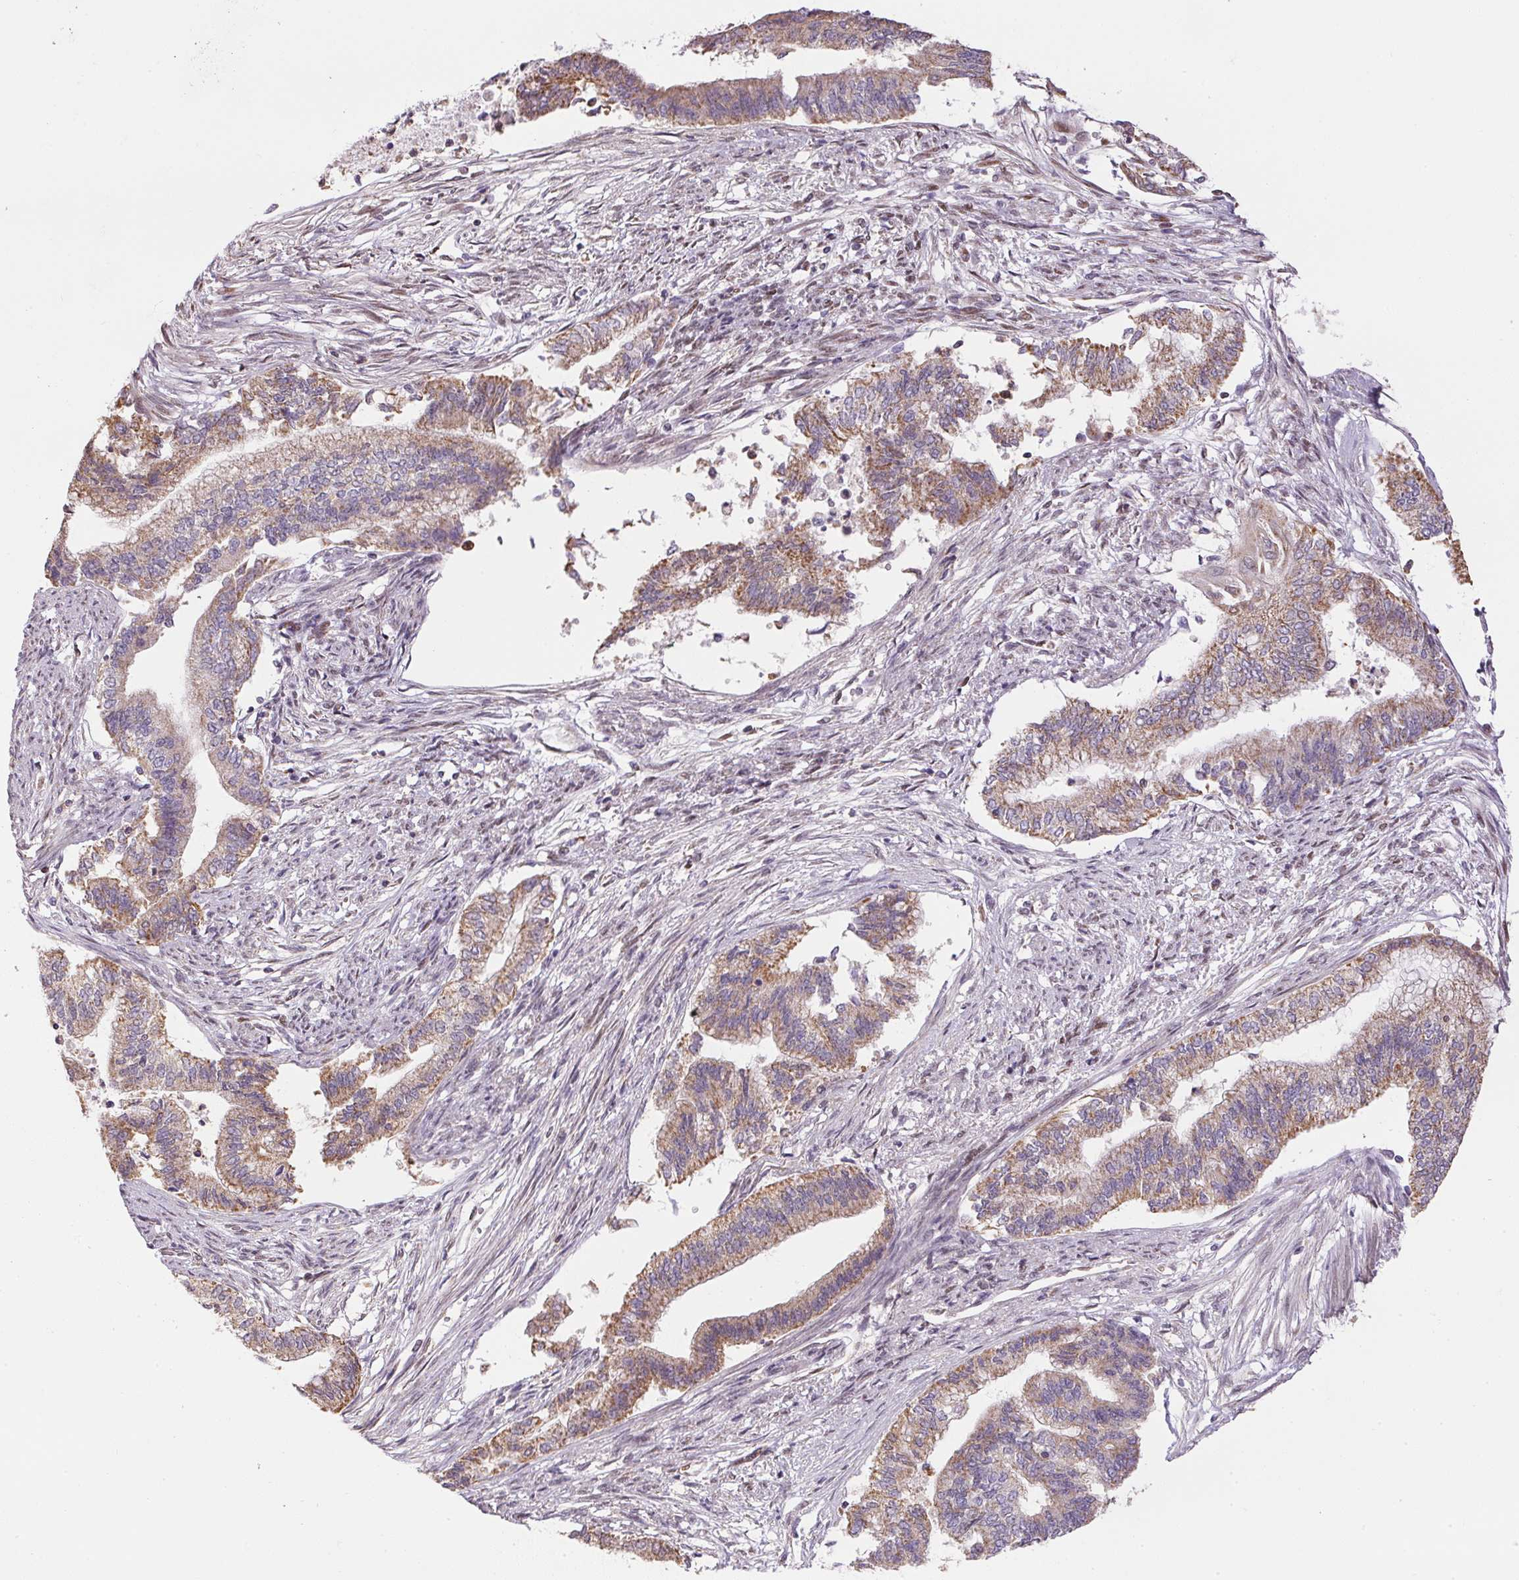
{"staining": {"intensity": "weak", "quantity": "25%-75%", "location": "cytoplasmic/membranous"}, "tissue": "endometrial cancer", "cell_type": "Tumor cells", "image_type": "cancer", "snomed": [{"axis": "morphology", "description": "Adenocarcinoma, NOS"}, {"axis": "topography", "description": "Endometrium"}], "caption": "Tumor cells exhibit weak cytoplasmic/membranous expression in about 25%-75% of cells in endometrial cancer. (DAB IHC with brightfield microscopy, high magnification).", "gene": "SC5D", "patient": {"sex": "female", "age": 65}}